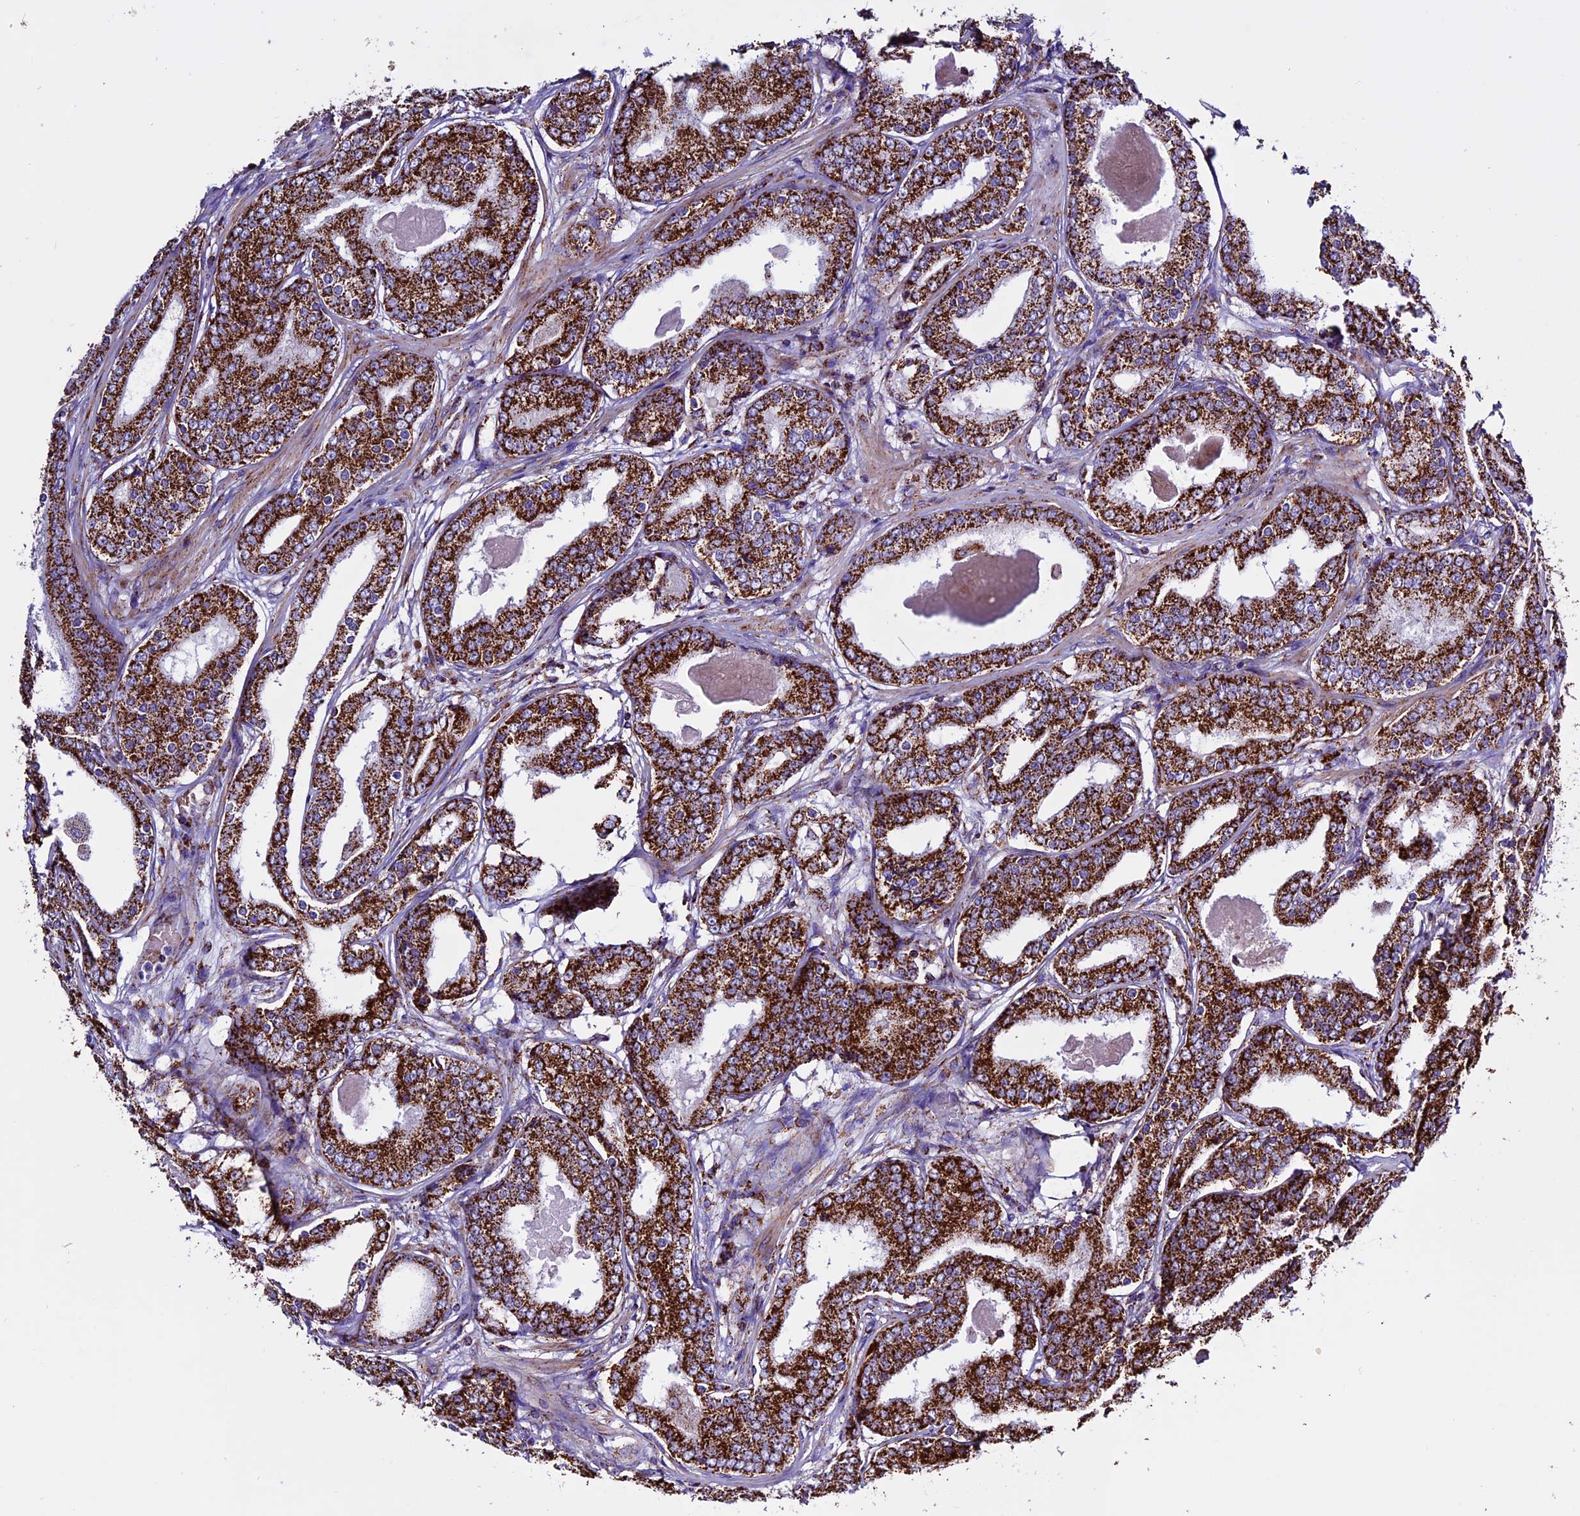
{"staining": {"intensity": "strong", "quantity": ">75%", "location": "cytoplasmic/membranous"}, "tissue": "prostate cancer", "cell_type": "Tumor cells", "image_type": "cancer", "snomed": [{"axis": "morphology", "description": "Adenocarcinoma, Low grade"}, {"axis": "topography", "description": "Prostate"}], "caption": "Human prostate cancer (adenocarcinoma (low-grade)) stained with a protein marker exhibits strong staining in tumor cells.", "gene": "CX3CL1", "patient": {"sex": "male", "age": 68}}